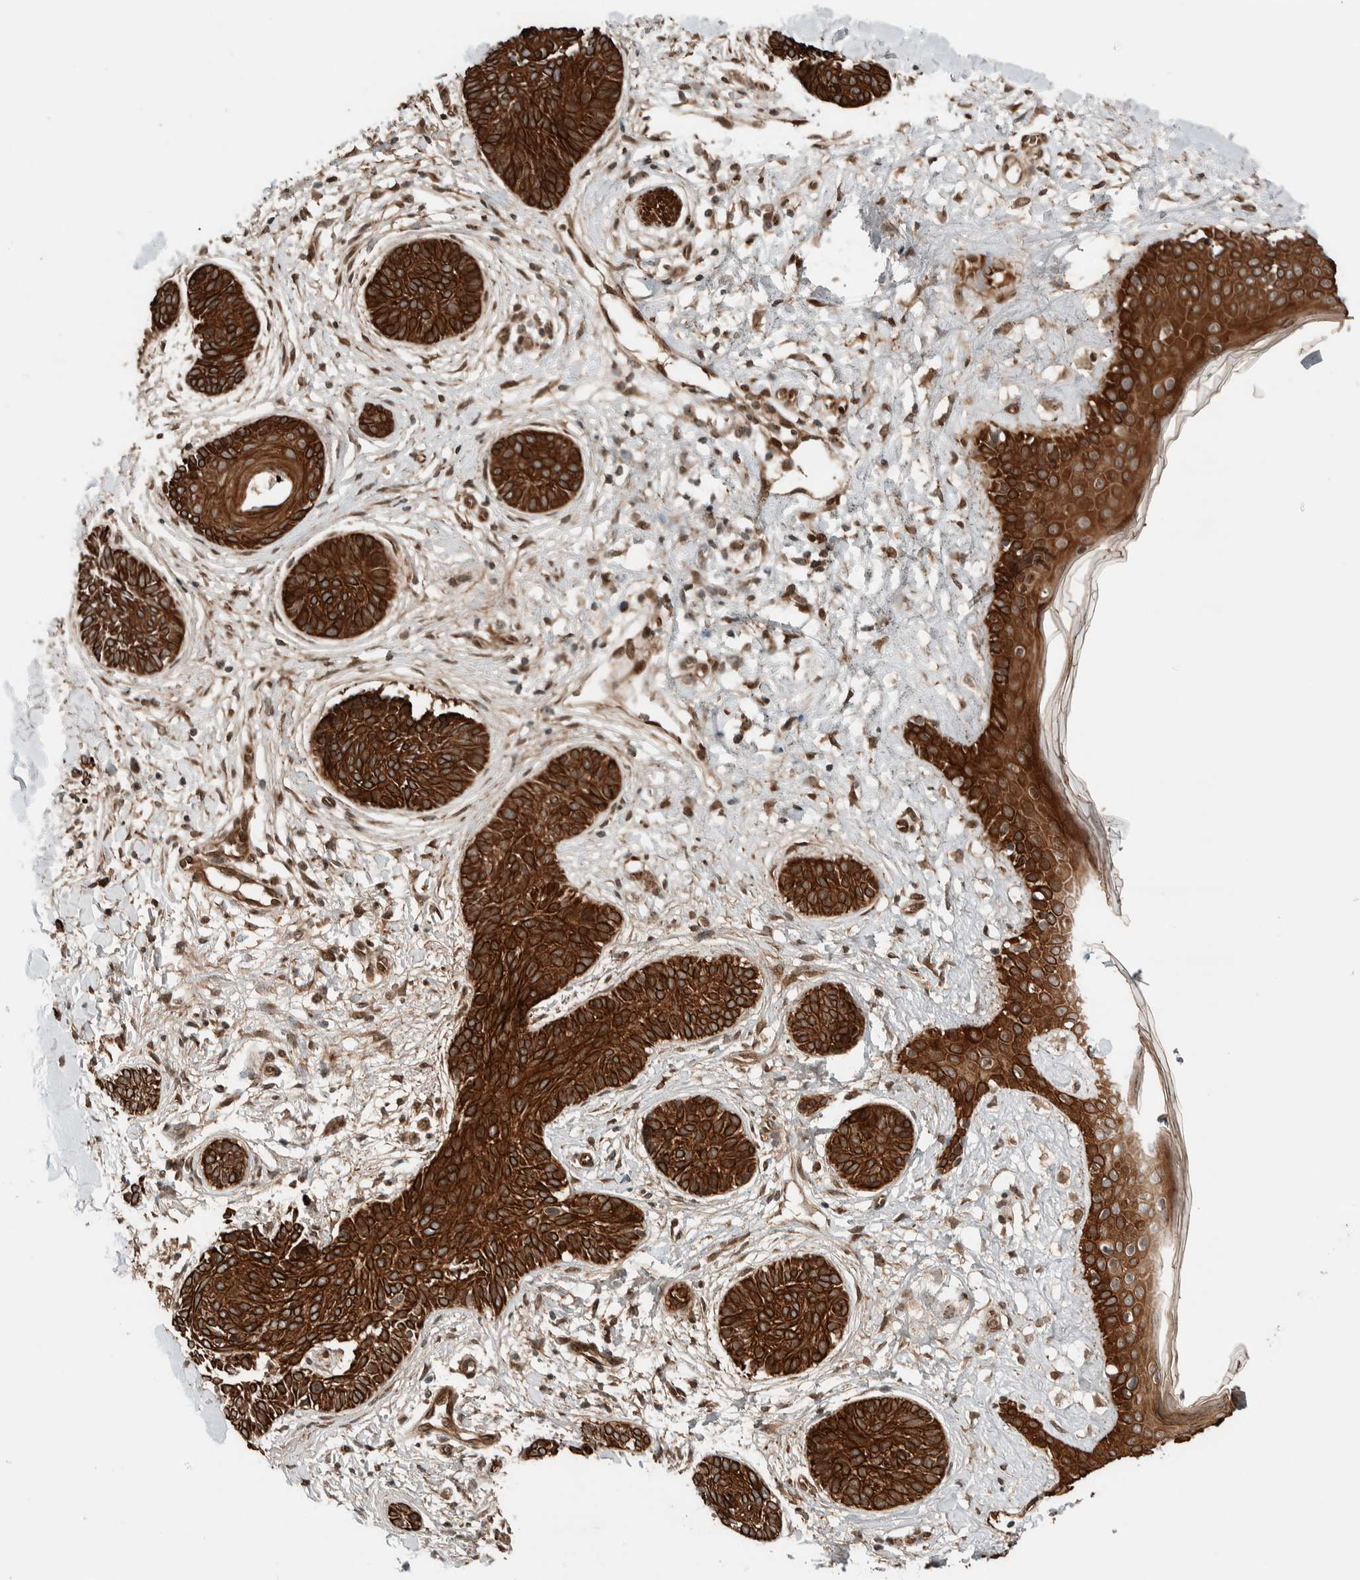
{"staining": {"intensity": "strong", "quantity": ">75%", "location": "cytoplasmic/membranous"}, "tissue": "skin cancer", "cell_type": "Tumor cells", "image_type": "cancer", "snomed": [{"axis": "morphology", "description": "Normal tissue, NOS"}, {"axis": "morphology", "description": "Basal cell carcinoma"}, {"axis": "topography", "description": "Skin"}], "caption": "A photomicrograph of skin basal cell carcinoma stained for a protein shows strong cytoplasmic/membranous brown staining in tumor cells. The staining is performed using DAB (3,3'-diaminobenzidine) brown chromogen to label protein expression. The nuclei are counter-stained blue using hematoxylin.", "gene": "STXBP4", "patient": {"sex": "male", "age": 63}}